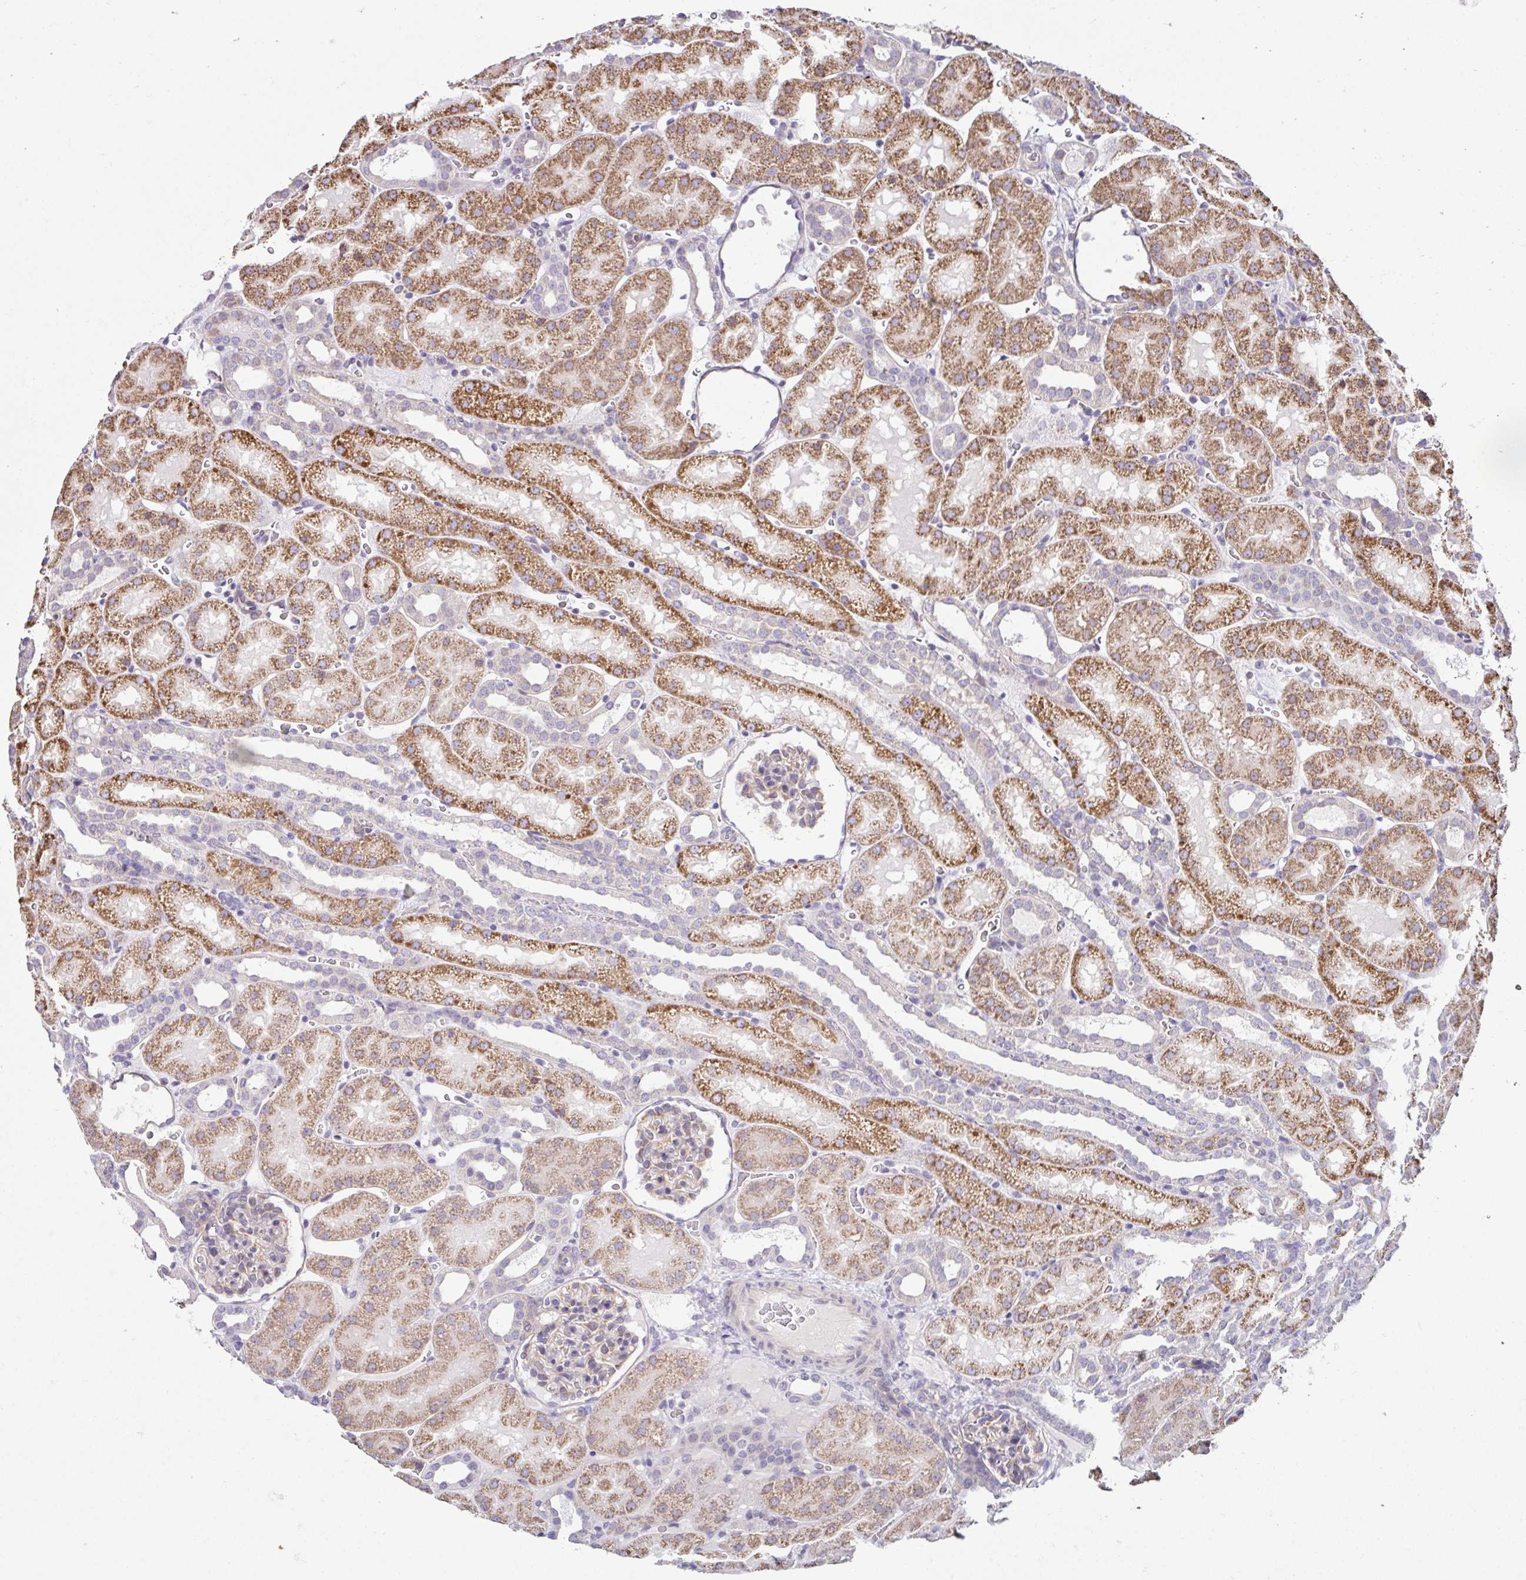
{"staining": {"intensity": "weak", "quantity": "25%-75%", "location": "cytoplasmic/membranous"}, "tissue": "kidney", "cell_type": "Cells in glomeruli", "image_type": "normal", "snomed": [{"axis": "morphology", "description": "Normal tissue, NOS"}, {"axis": "topography", "description": "Kidney"}], "caption": "IHC of benign human kidney exhibits low levels of weak cytoplasmic/membranous expression in about 25%-75% of cells in glomeruli.", "gene": "NT5C1B", "patient": {"sex": "male", "age": 2}}